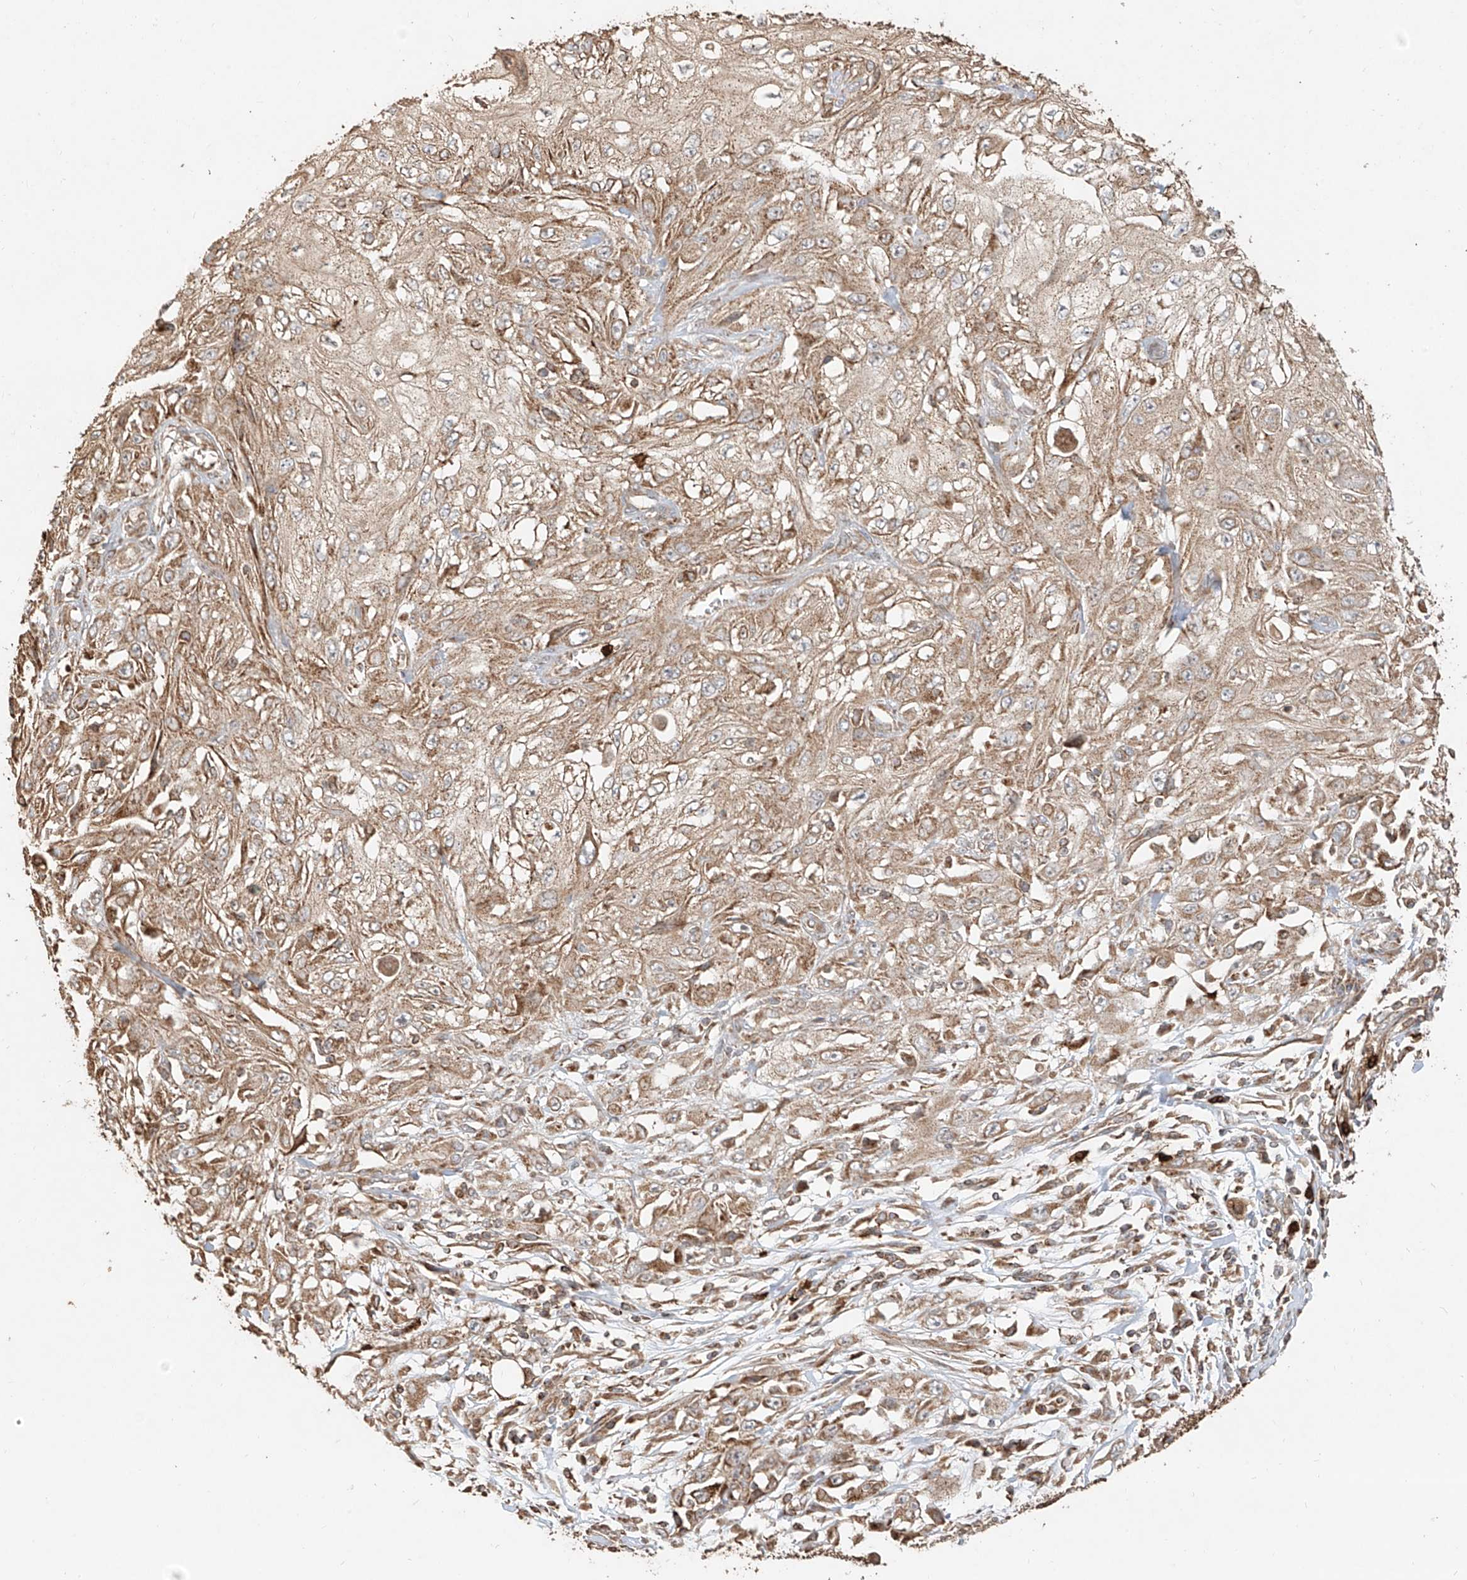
{"staining": {"intensity": "moderate", "quantity": ">75%", "location": "cytoplasmic/membranous"}, "tissue": "skin cancer", "cell_type": "Tumor cells", "image_type": "cancer", "snomed": [{"axis": "morphology", "description": "Squamous cell carcinoma, NOS"}, {"axis": "topography", "description": "Skin"}], "caption": "Skin cancer (squamous cell carcinoma) stained with a protein marker demonstrates moderate staining in tumor cells.", "gene": "EFNB1", "patient": {"sex": "male", "age": 75}}